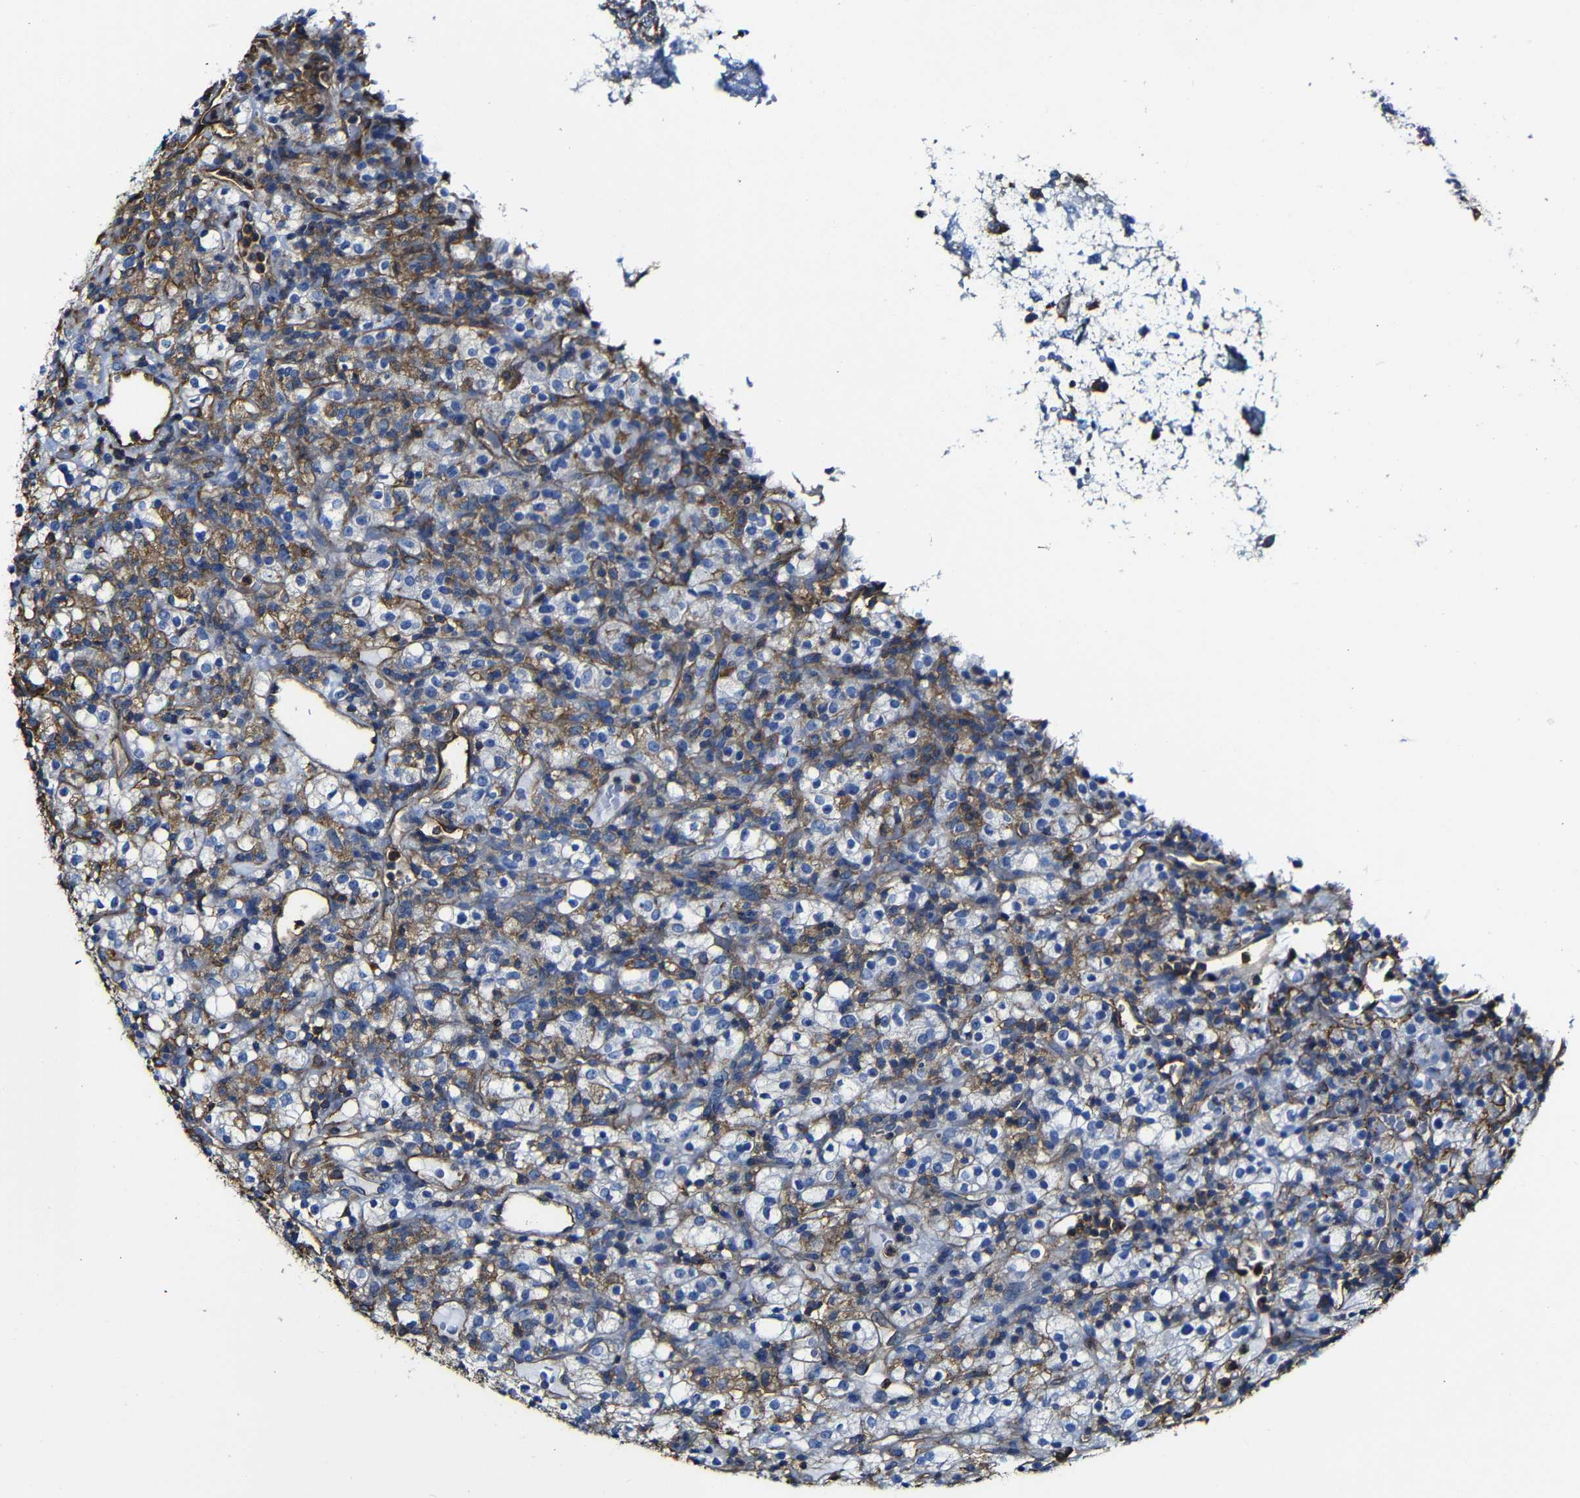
{"staining": {"intensity": "moderate", "quantity": "25%-75%", "location": "cytoplasmic/membranous"}, "tissue": "renal cancer", "cell_type": "Tumor cells", "image_type": "cancer", "snomed": [{"axis": "morphology", "description": "Normal tissue, NOS"}, {"axis": "morphology", "description": "Adenocarcinoma, NOS"}, {"axis": "topography", "description": "Kidney"}], "caption": "Immunohistochemical staining of adenocarcinoma (renal) demonstrates medium levels of moderate cytoplasmic/membranous staining in about 25%-75% of tumor cells. (DAB = brown stain, brightfield microscopy at high magnification).", "gene": "MSN", "patient": {"sex": "female", "age": 72}}